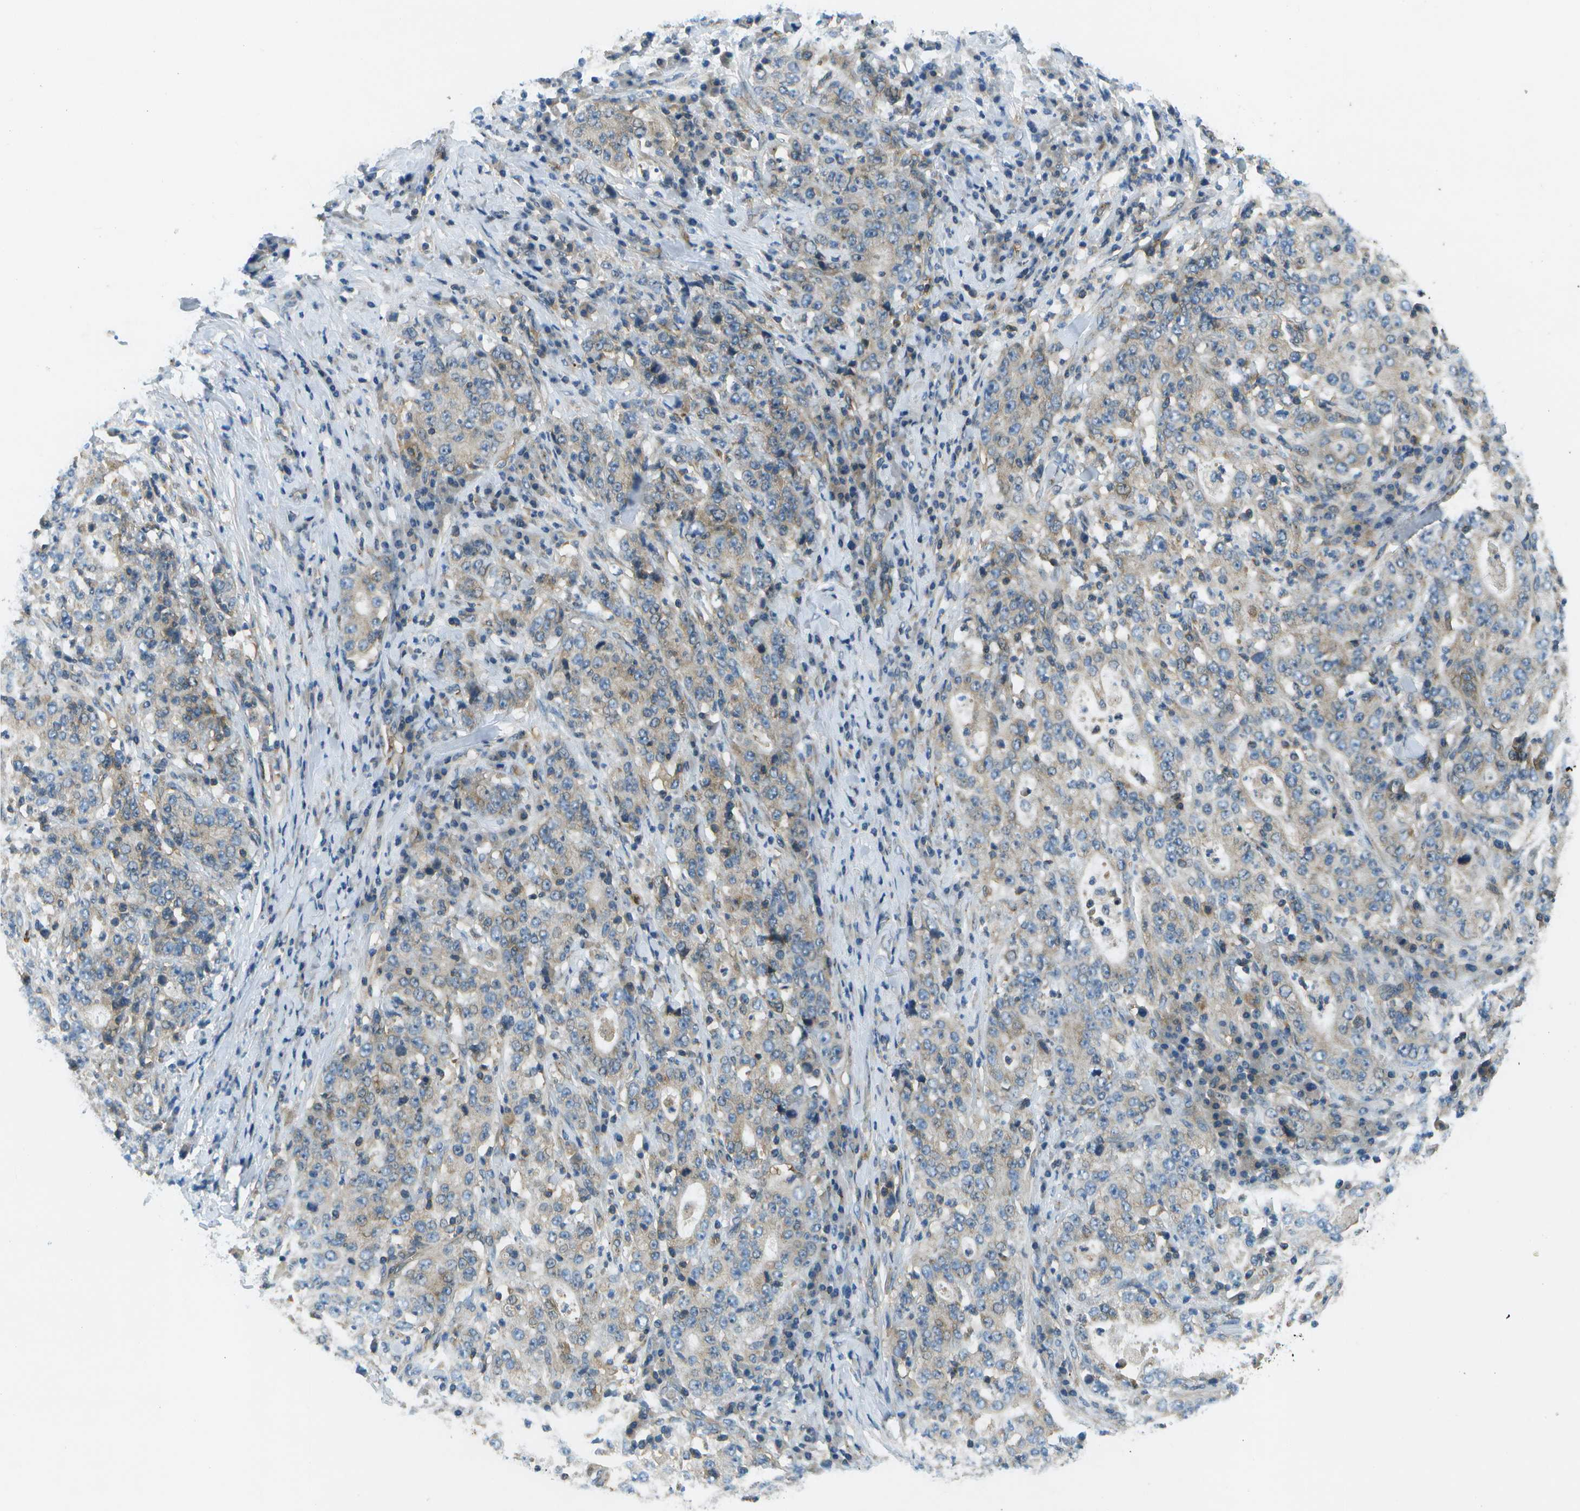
{"staining": {"intensity": "weak", "quantity": "25%-75%", "location": "cytoplasmic/membranous"}, "tissue": "stomach cancer", "cell_type": "Tumor cells", "image_type": "cancer", "snomed": [{"axis": "morphology", "description": "Normal tissue, NOS"}, {"axis": "morphology", "description": "Adenocarcinoma, NOS"}, {"axis": "topography", "description": "Stomach, upper"}, {"axis": "topography", "description": "Stomach"}], "caption": "This is a photomicrograph of immunohistochemistry staining of adenocarcinoma (stomach), which shows weak positivity in the cytoplasmic/membranous of tumor cells.", "gene": "CTIF", "patient": {"sex": "male", "age": 59}}